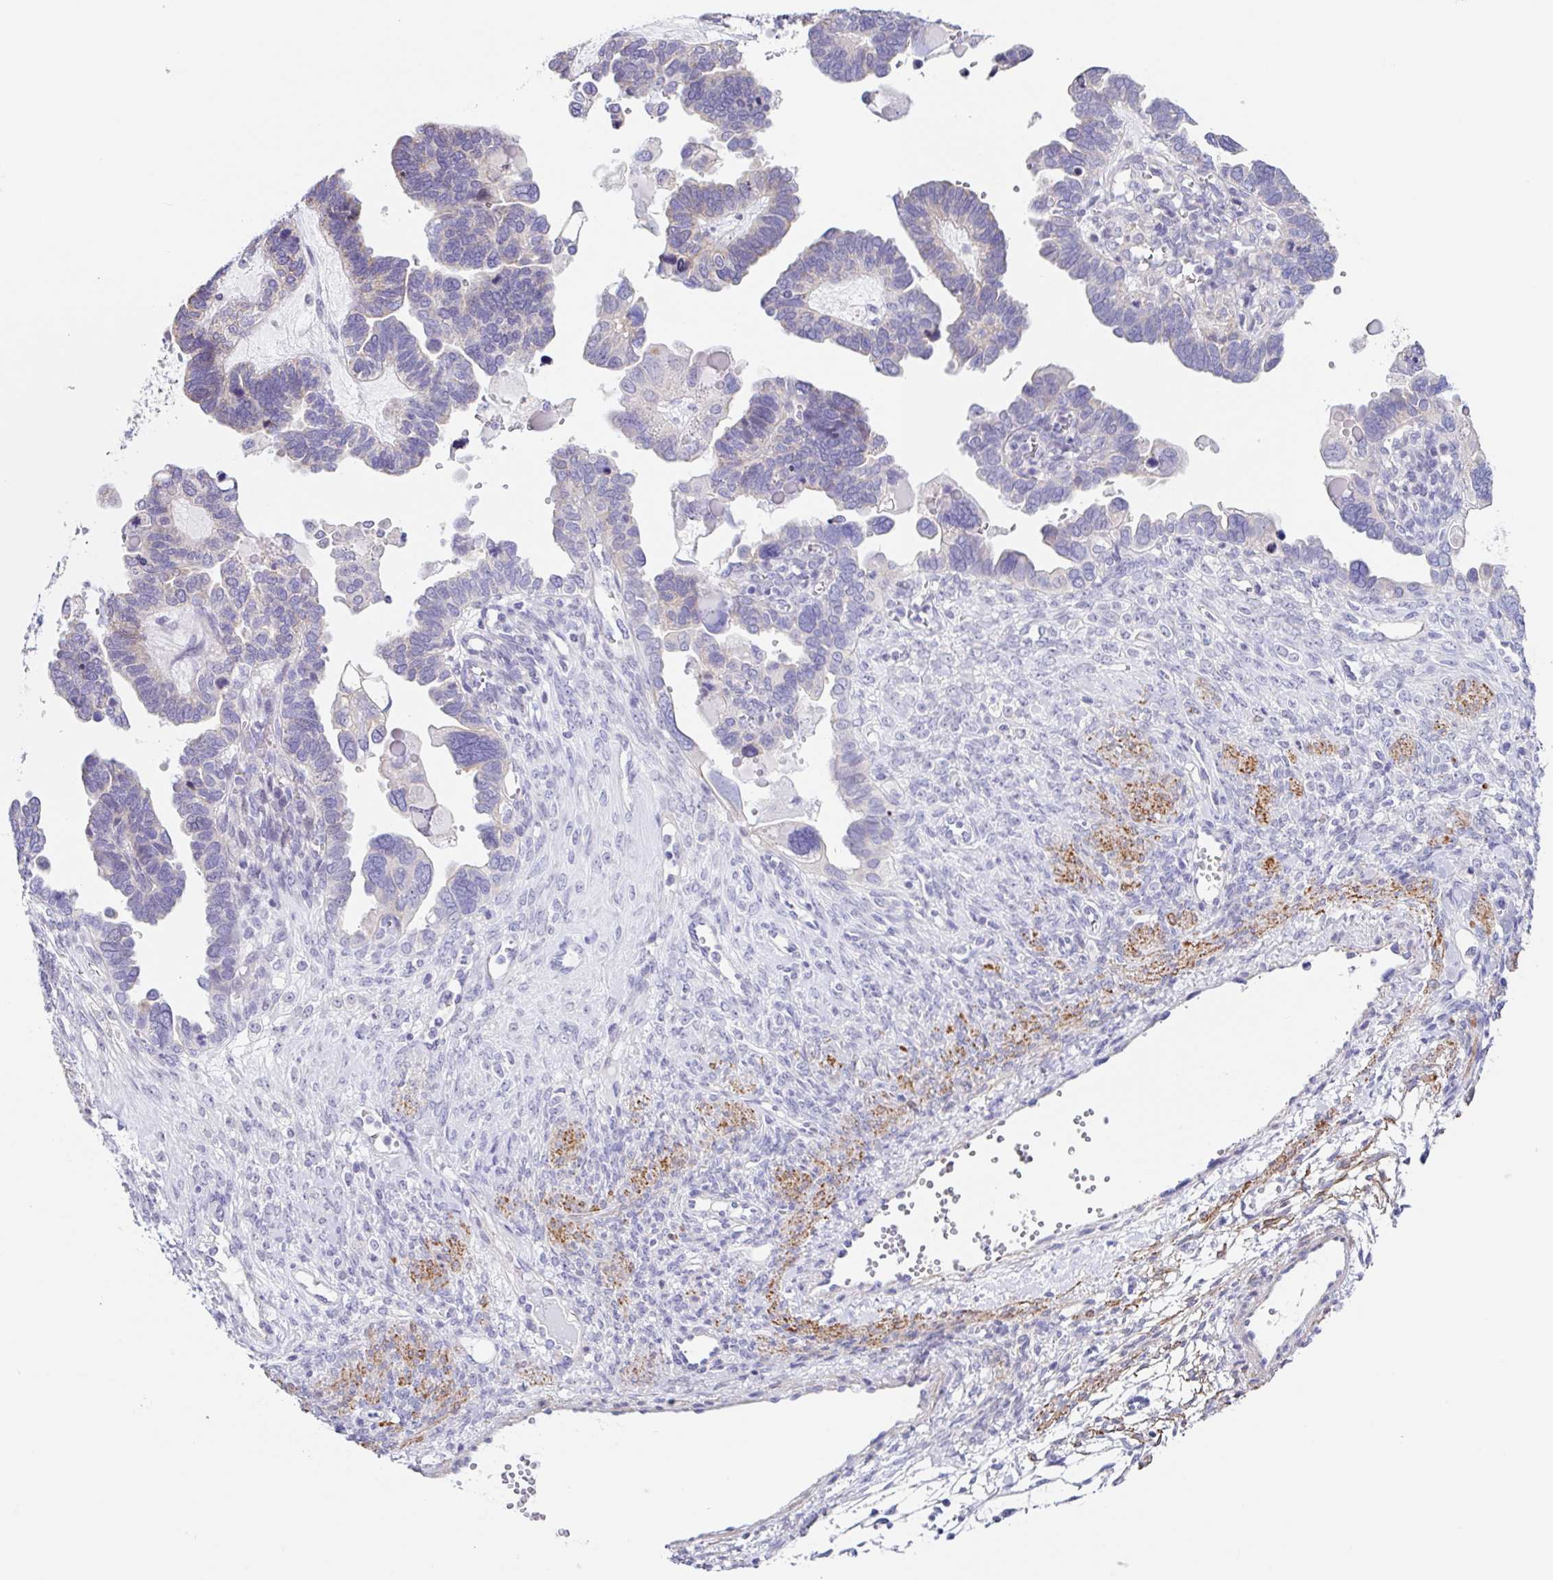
{"staining": {"intensity": "negative", "quantity": "none", "location": "none"}, "tissue": "ovarian cancer", "cell_type": "Tumor cells", "image_type": "cancer", "snomed": [{"axis": "morphology", "description": "Cystadenocarcinoma, serous, NOS"}, {"axis": "topography", "description": "Ovary"}], "caption": "Image shows no significant protein positivity in tumor cells of ovarian serous cystadenocarcinoma.", "gene": "DCAF17", "patient": {"sex": "female", "age": 51}}